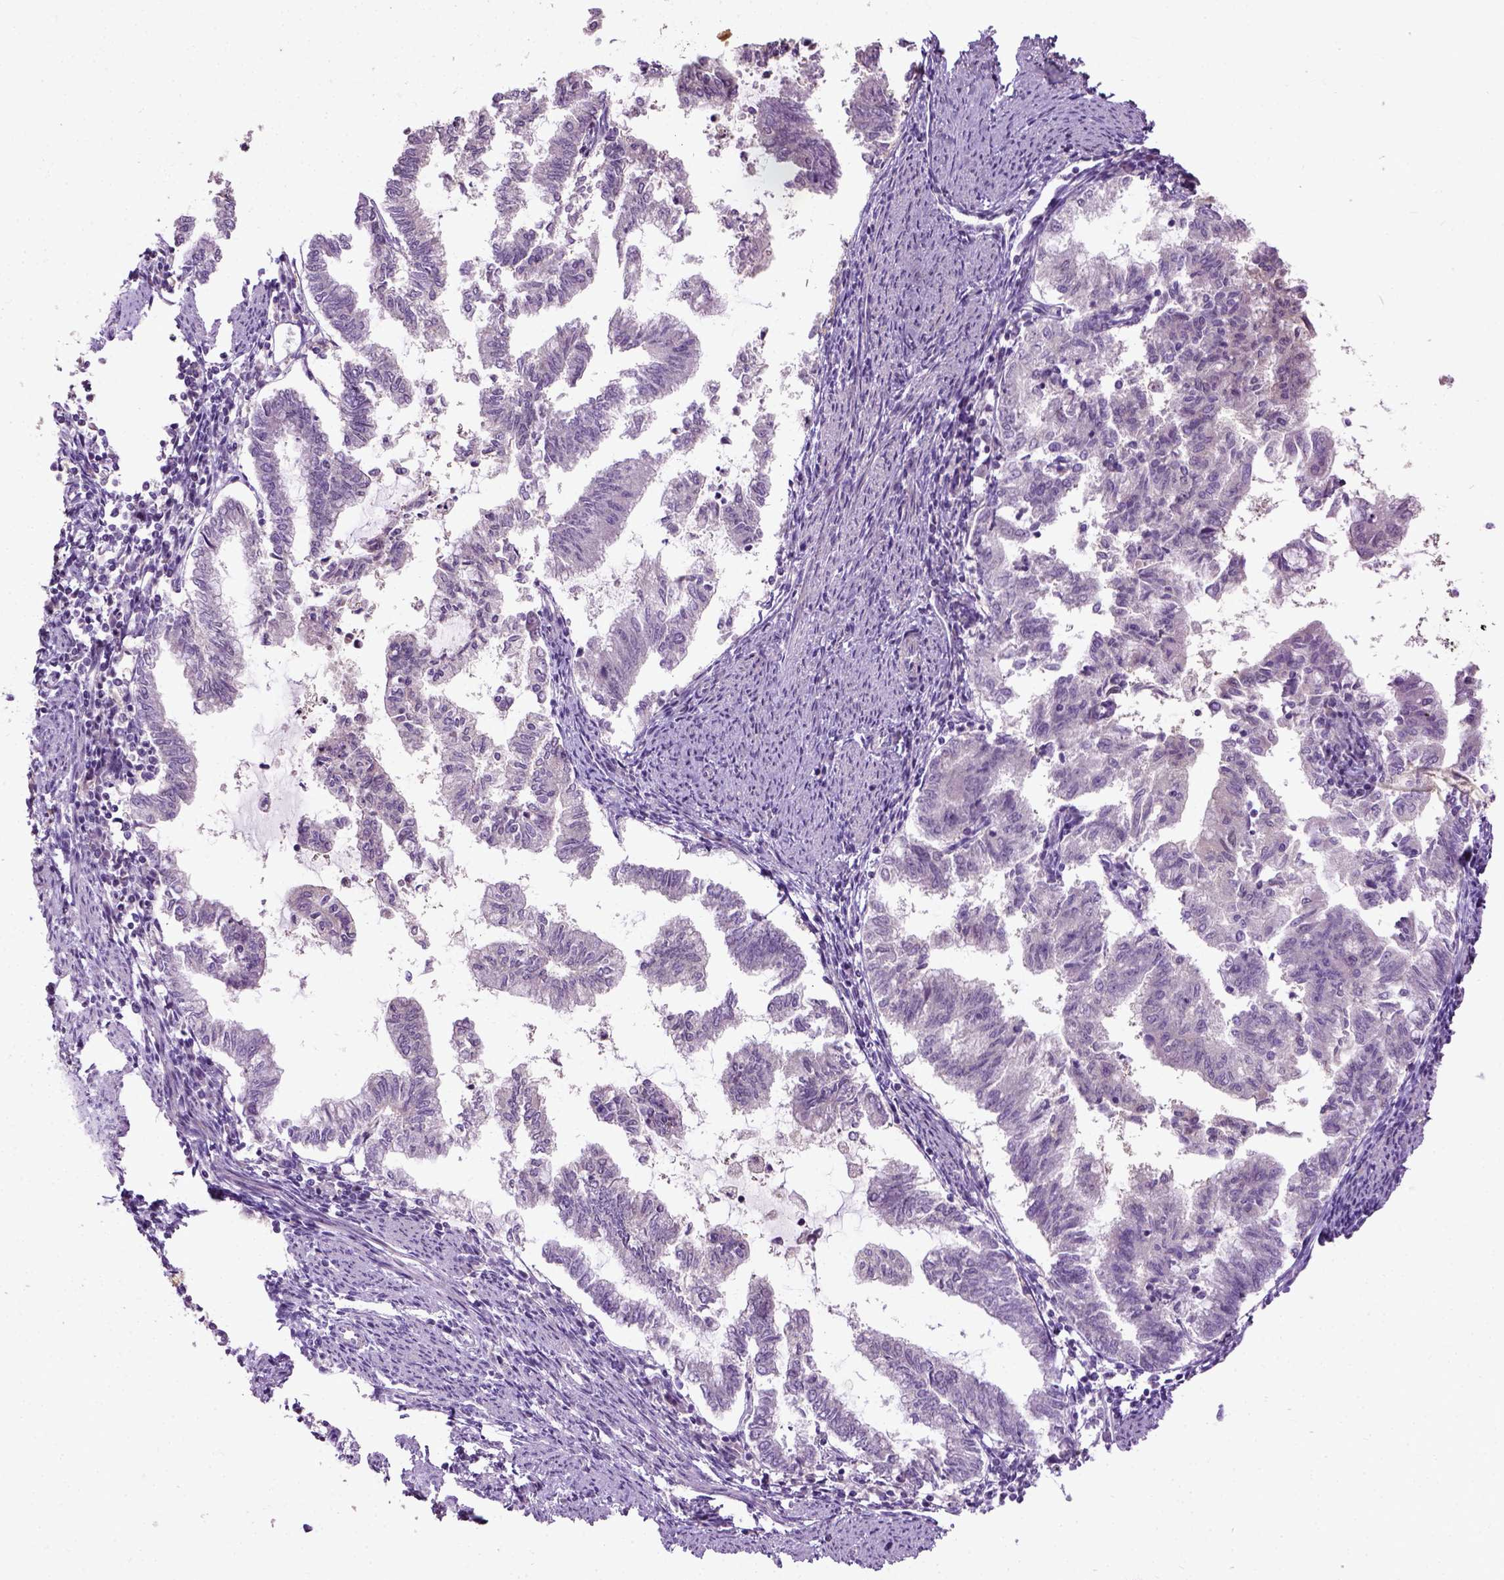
{"staining": {"intensity": "negative", "quantity": "none", "location": "none"}, "tissue": "endometrial cancer", "cell_type": "Tumor cells", "image_type": "cancer", "snomed": [{"axis": "morphology", "description": "Adenocarcinoma, NOS"}, {"axis": "topography", "description": "Endometrium"}], "caption": "The immunohistochemistry (IHC) micrograph has no significant positivity in tumor cells of endometrial cancer tissue. (Brightfield microscopy of DAB (3,3'-diaminobenzidine) immunohistochemistry (IHC) at high magnification).", "gene": "PKP3", "patient": {"sex": "female", "age": 79}}